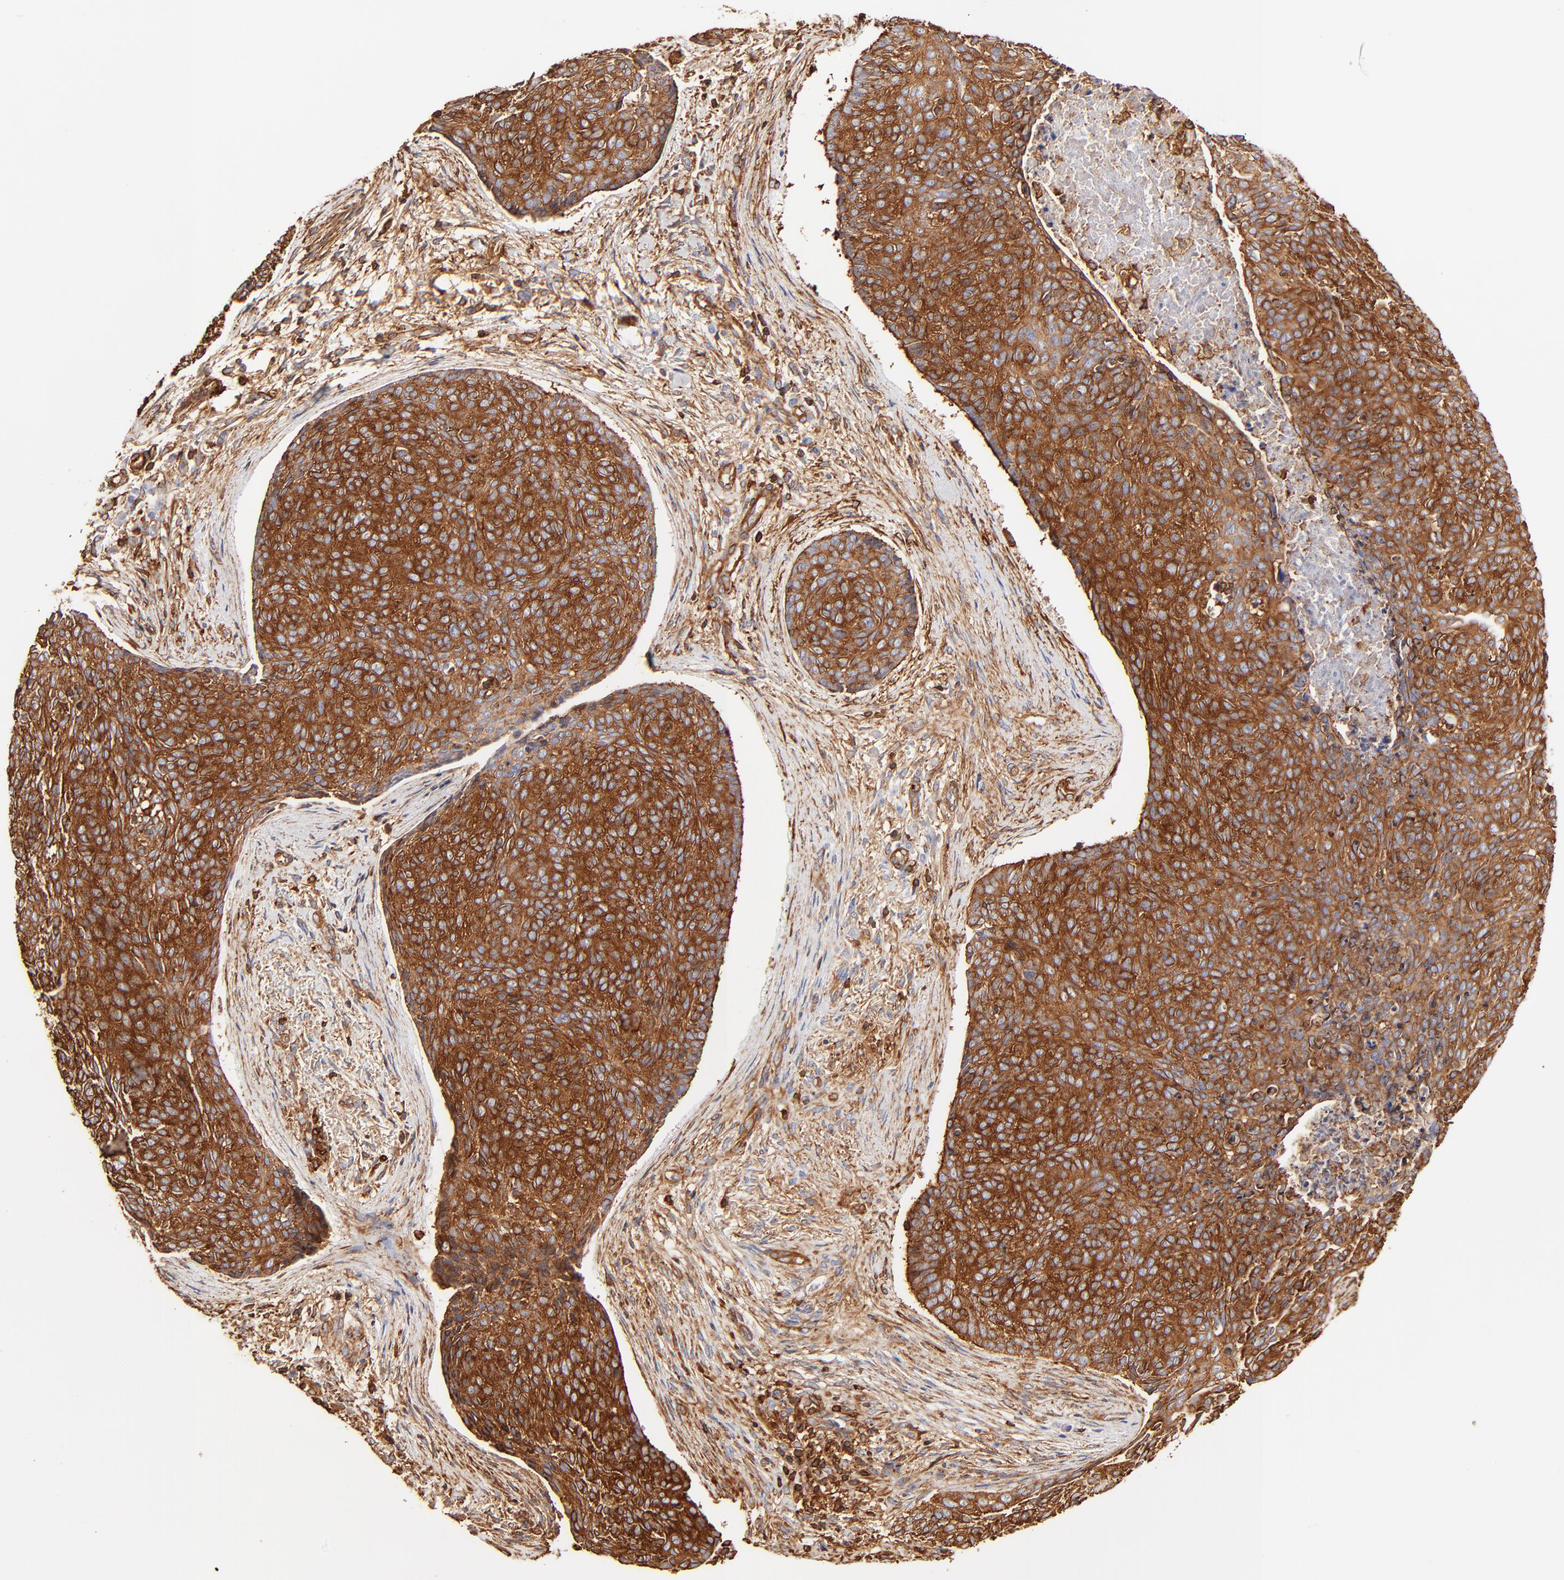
{"staining": {"intensity": "strong", "quantity": ">75%", "location": "cytoplasmic/membranous"}, "tissue": "skin cancer", "cell_type": "Tumor cells", "image_type": "cancer", "snomed": [{"axis": "morphology", "description": "Normal tissue, NOS"}, {"axis": "morphology", "description": "Basal cell carcinoma"}, {"axis": "topography", "description": "Skin"}], "caption": "DAB (3,3'-diaminobenzidine) immunohistochemical staining of skin cancer reveals strong cytoplasmic/membranous protein positivity in approximately >75% of tumor cells.", "gene": "FLNA", "patient": {"sex": "female", "age": 57}}